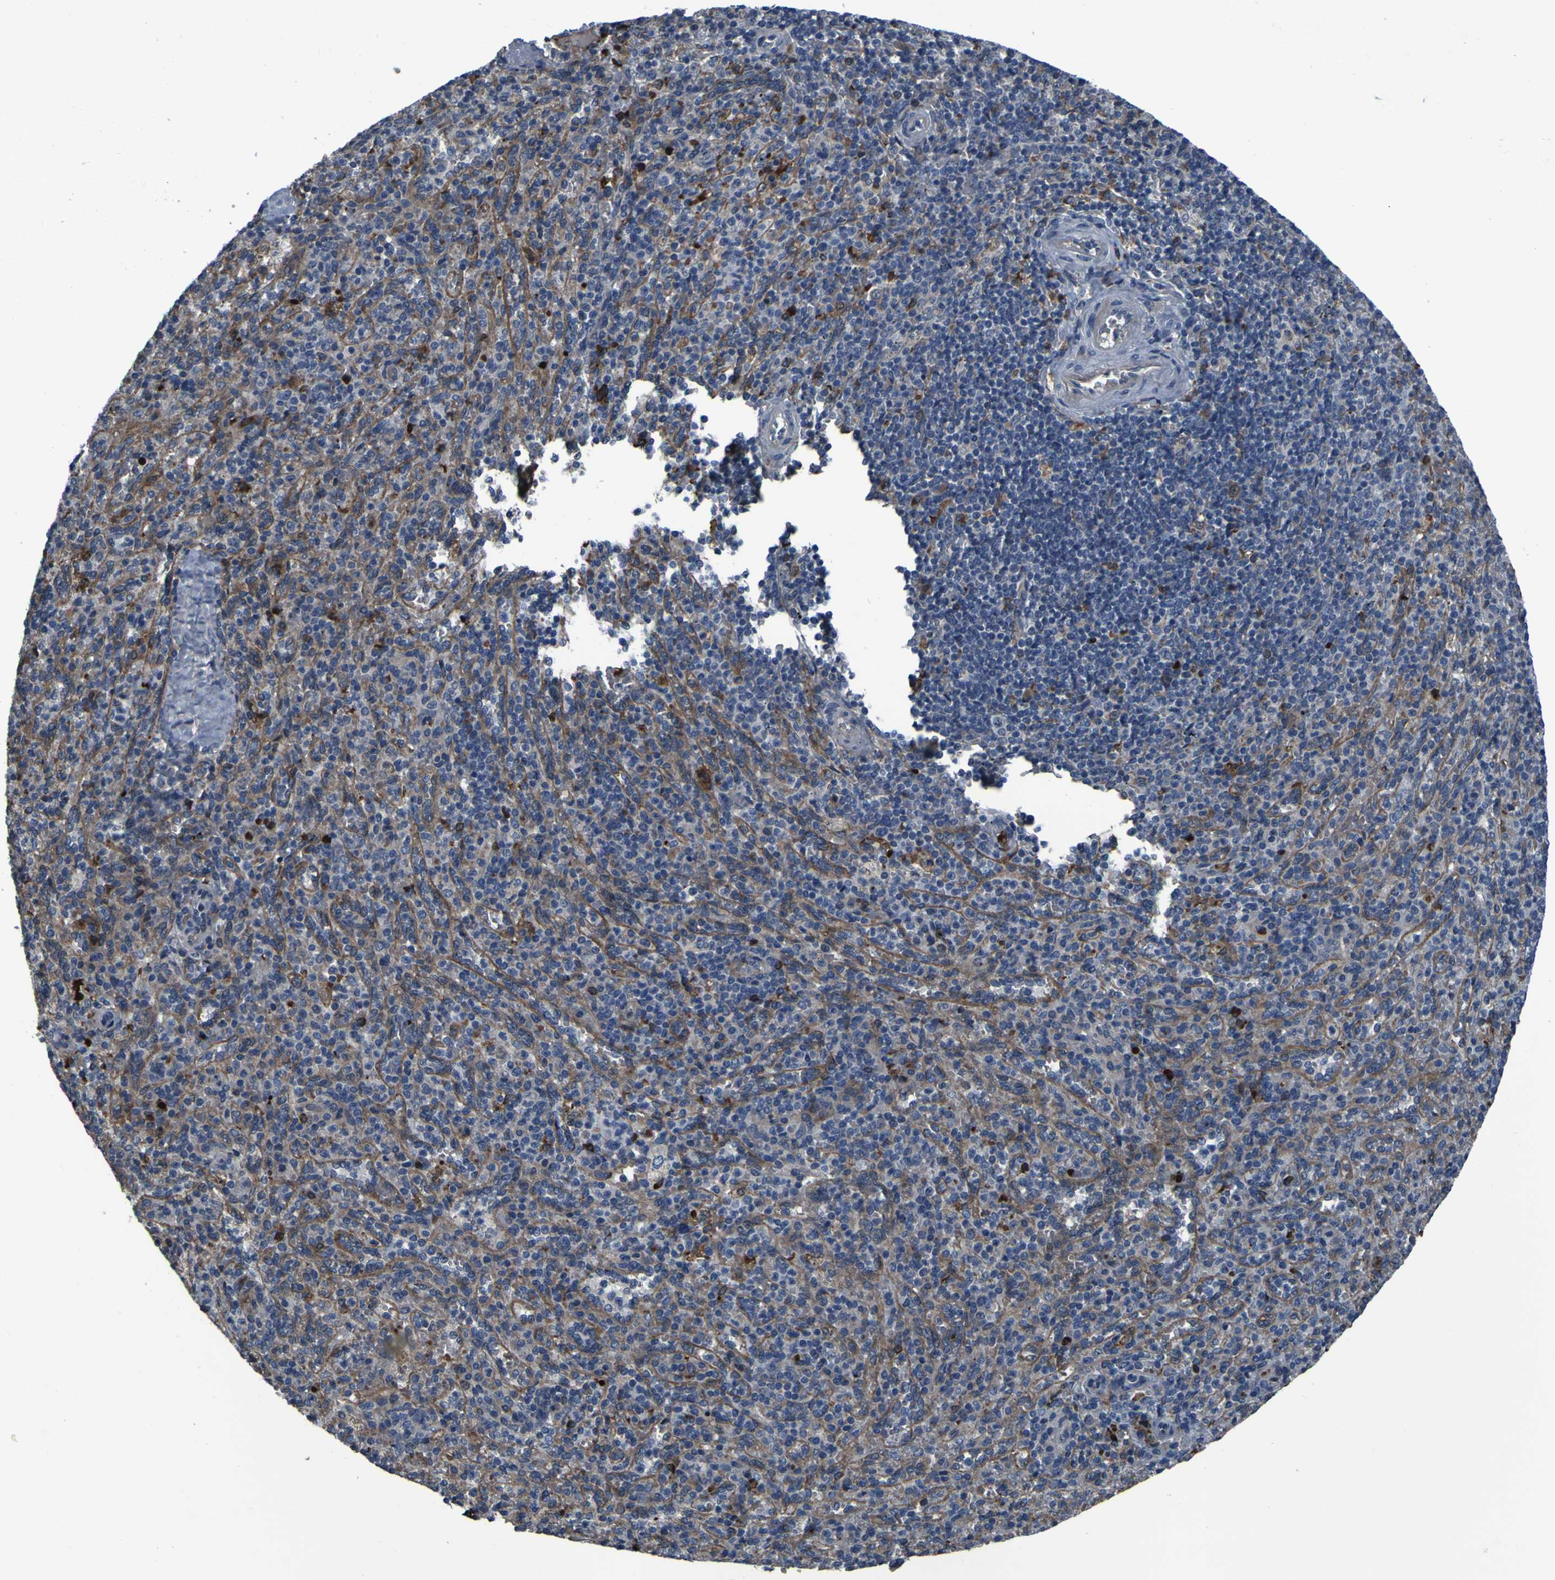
{"staining": {"intensity": "moderate", "quantity": "25%-75%", "location": "cytoplasmic/membranous"}, "tissue": "spleen", "cell_type": "Cells in red pulp", "image_type": "normal", "snomed": [{"axis": "morphology", "description": "Normal tissue, NOS"}, {"axis": "topography", "description": "Spleen"}], "caption": "Immunohistochemical staining of unremarkable human spleen displays medium levels of moderate cytoplasmic/membranous positivity in approximately 25%-75% of cells in red pulp.", "gene": "GRAMD1A", "patient": {"sex": "male", "age": 36}}